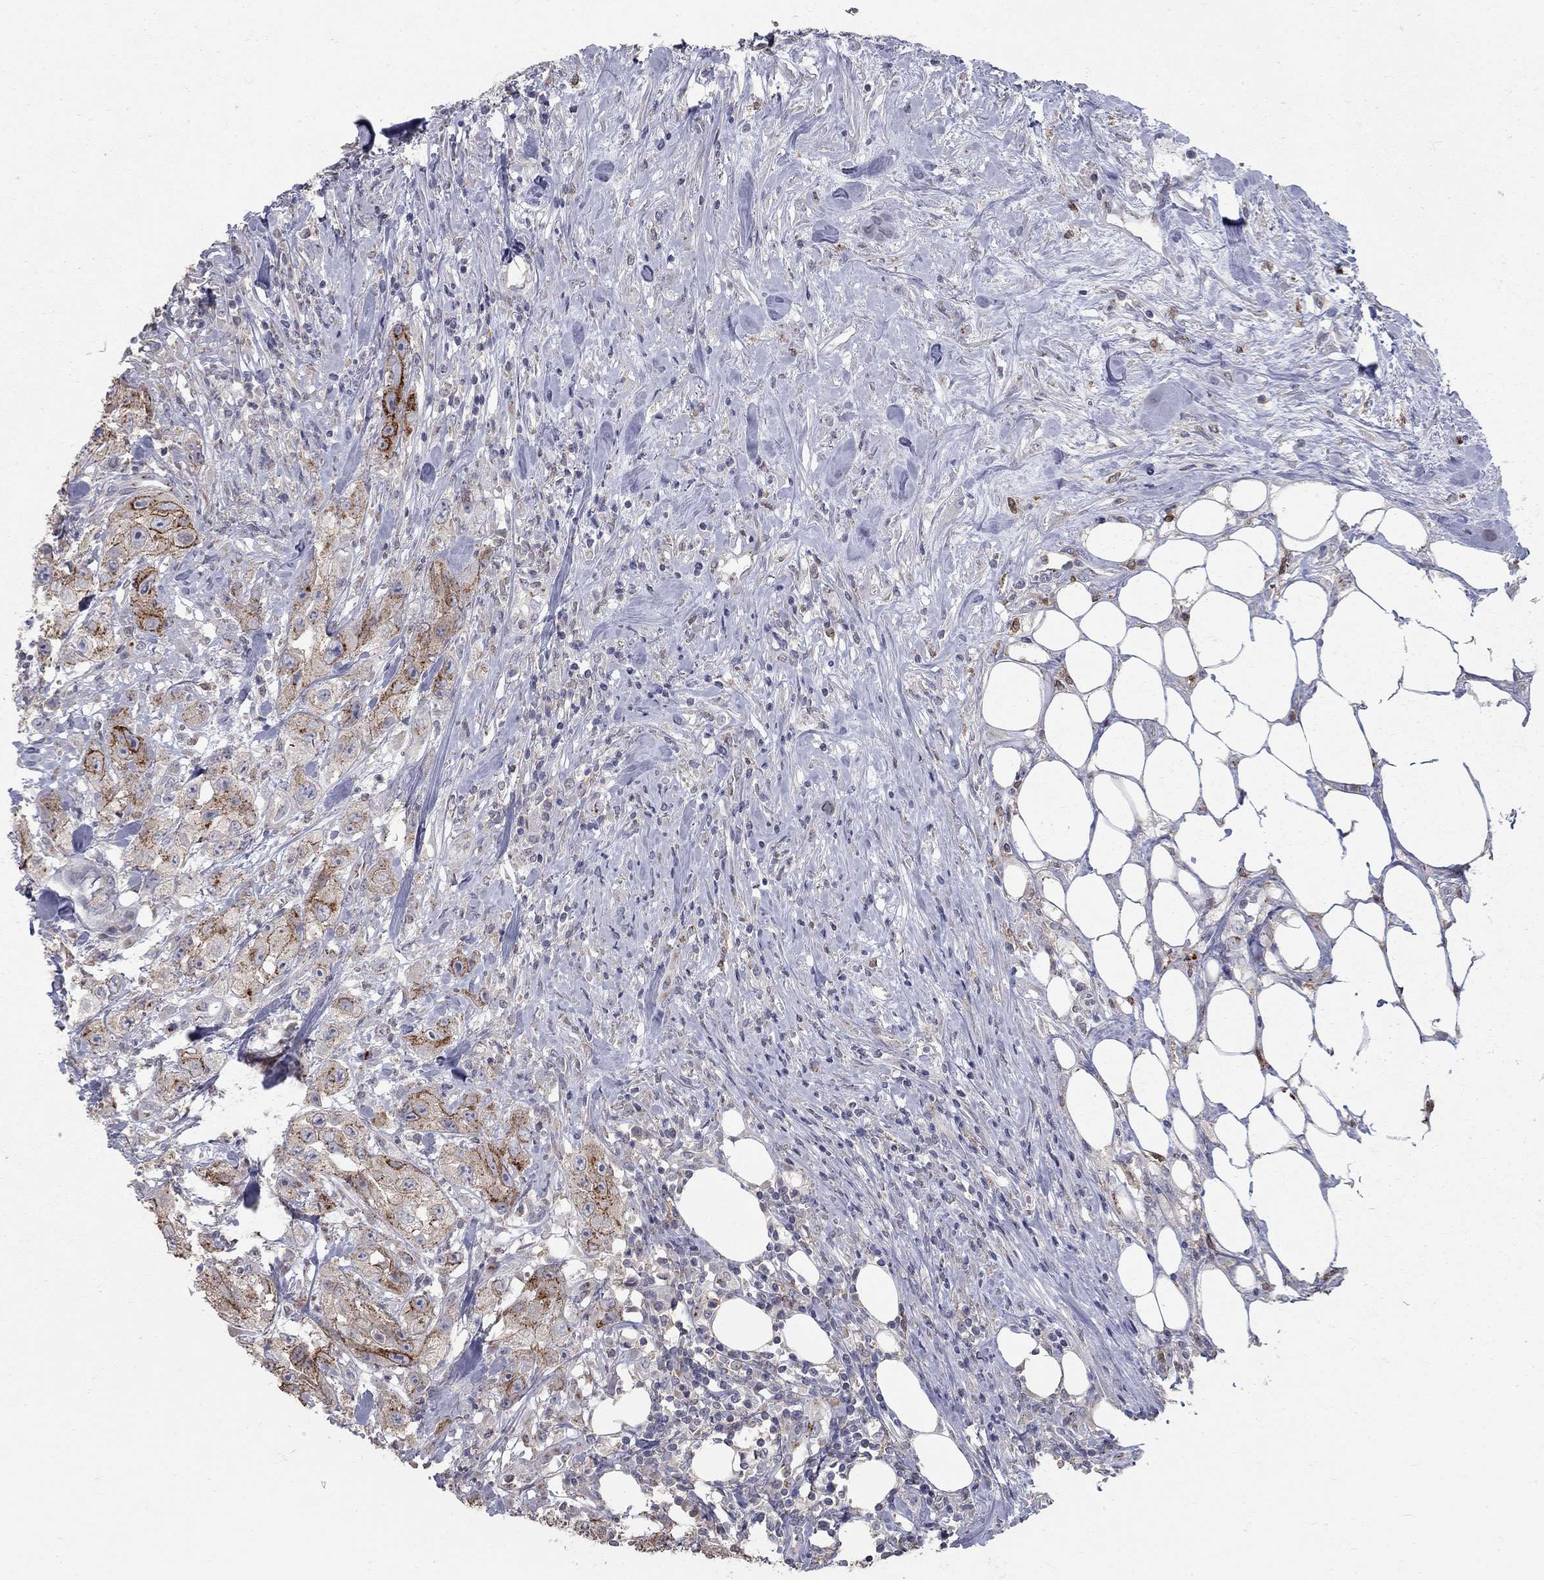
{"staining": {"intensity": "strong", "quantity": "25%-75%", "location": "cytoplasmic/membranous"}, "tissue": "urothelial cancer", "cell_type": "Tumor cells", "image_type": "cancer", "snomed": [{"axis": "morphology", "description": "Urothelial carcinoma, High grade"}, {"axis": "topography", "description": "Urinary bladder"}], "caption": "The histopathology image reveals a brown stain indicating the presence of a protein in the cytoplasmic/membranous of tumor cells in high-grade urothelial carcinoma.", "gene": "KIAA0319L", "patient": {"sex": "male", "age": 79}}